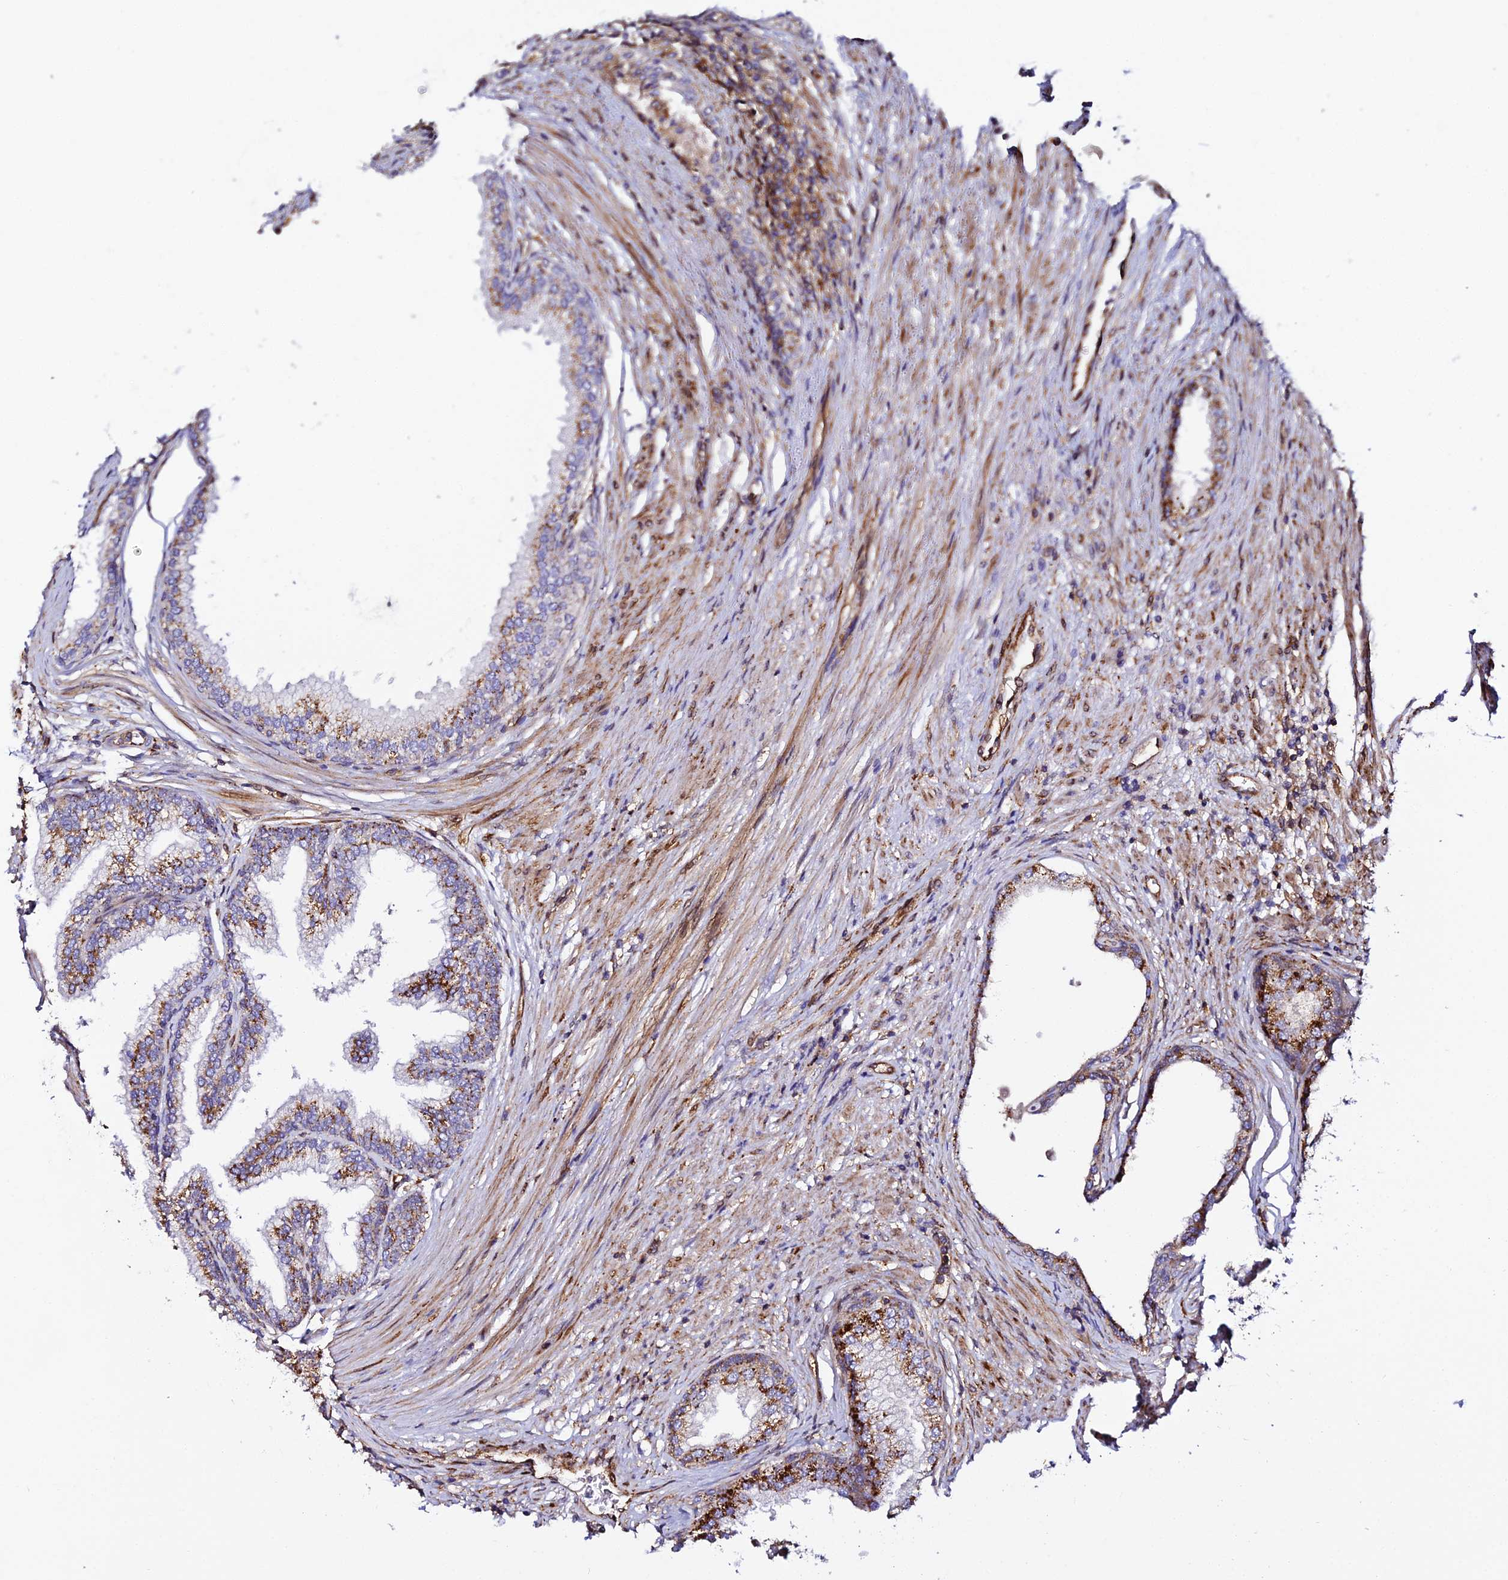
{"staining": {"intensity": "strong", "quantity": "25%-75%", "location": "cytoplasmic/membranous"}, "tissue": "prostate", "cell_type": "Glandular cells", "image_type": "normal", "snomed": [{"axis": "morphology", "description": "Normal tissue, NOS"}, {"axis": "topography", "description": "Prostate"}], "caption": "Immunohistochemistry (IHC) photomicrograph of benign human prostate stained for a protein (brown), which demonstrates high levels of strong cytoplasmic/membranous staining in approximately 25%-75% of glandular cells.", "gene": "TRPV2", "patient": {"sex": "male", "age": 76}}